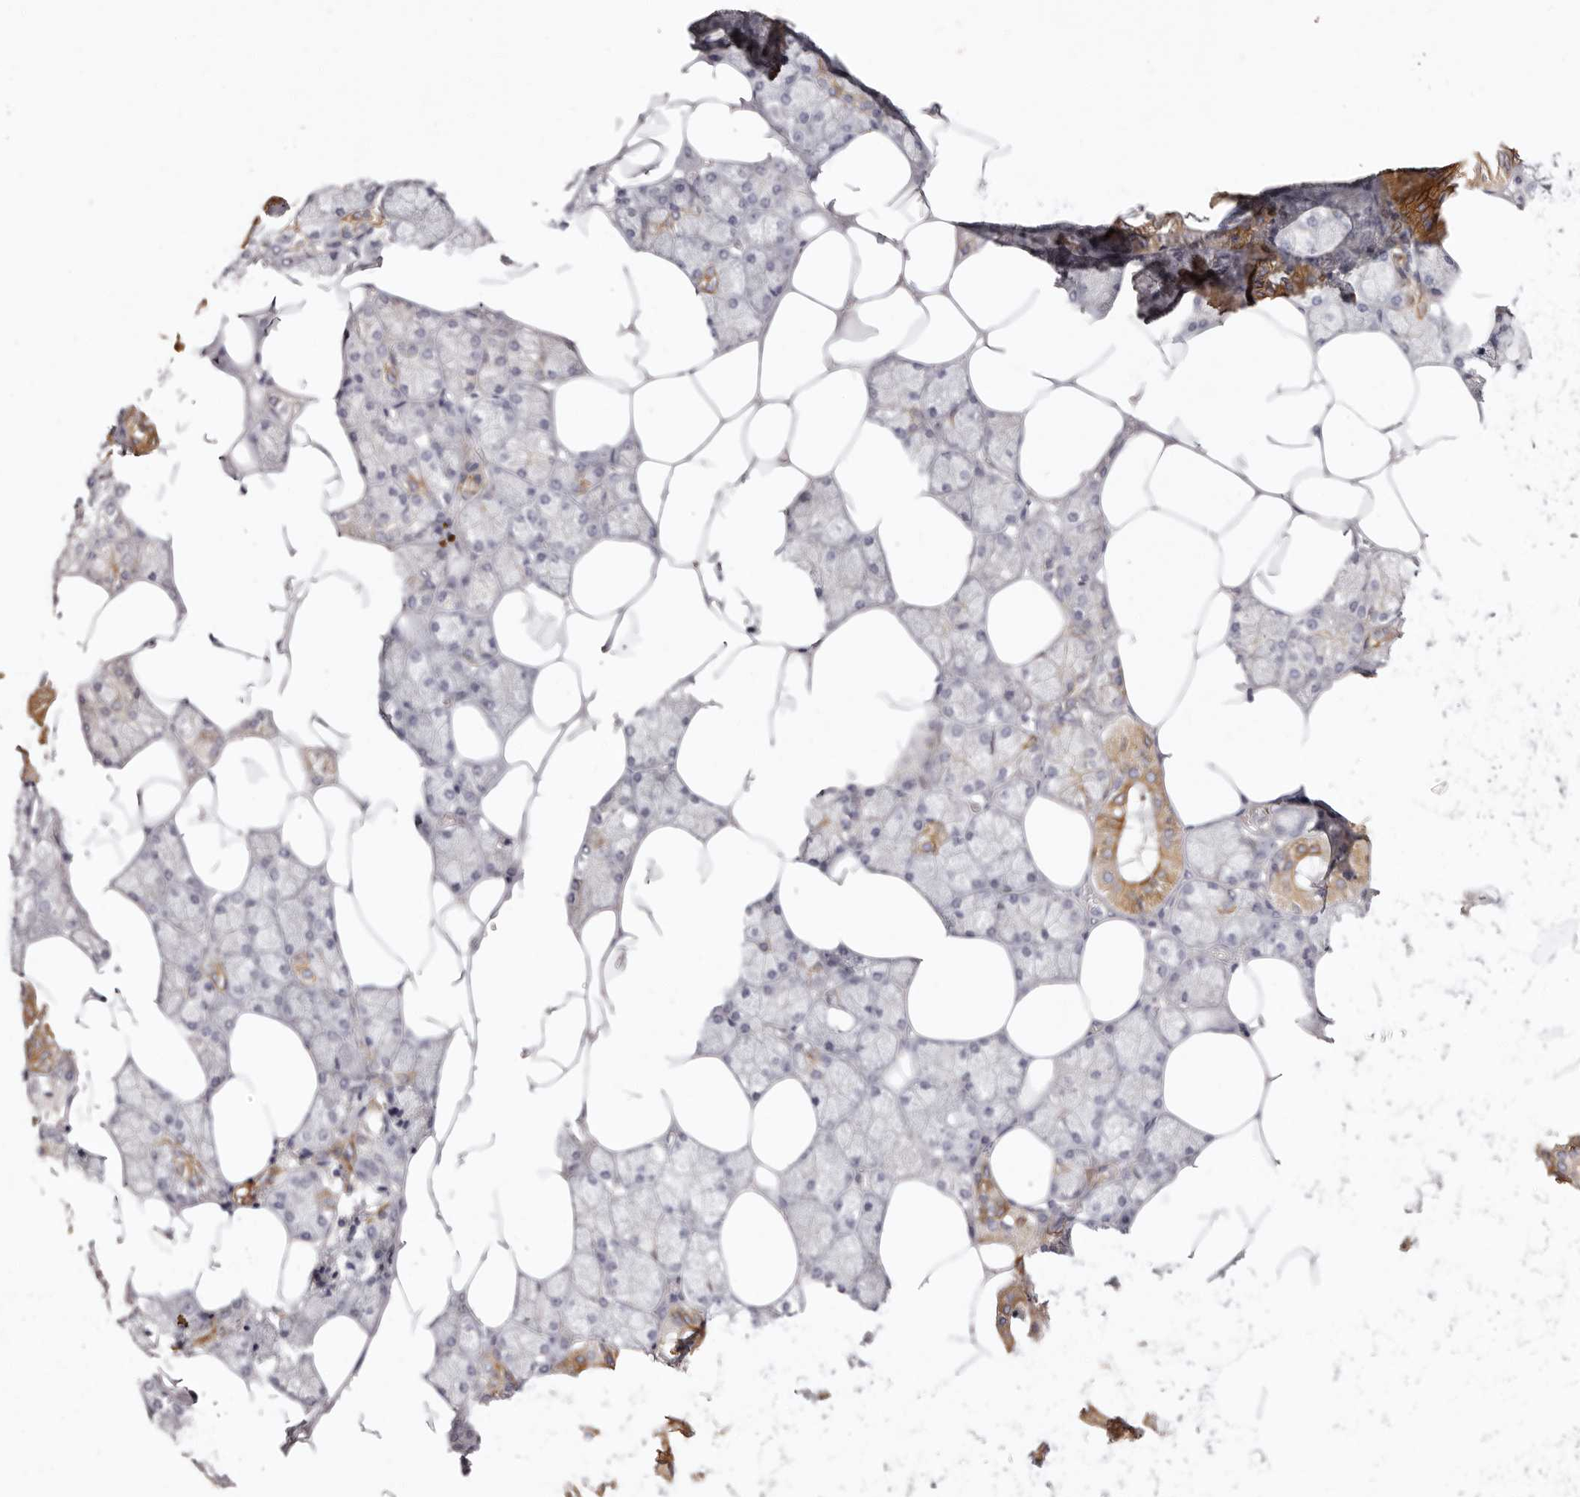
{"staining": {"intensity": "moderate", "quantity": "25%-75%", "location": "cytoplasmic/membranous"}, "tissue": "salivary gland", "cell_type": "Glandular cells", "image_type": "normal", "snomed": [{"axis": "morphology", "description": "Normal tissue, NOS"}, {"axis": "topography", "description": "Salivary gland"}], "caption": "IHC of unremarkable salivary gland displays medium levels of moderate cytoplasmic/membranous positivity in about 25%-75% of glandular cells. IHC stains the protein in brown and the nuclei are stained blue.", "gene": "STK16", "patient": {"sex": "male", "age": 62}}